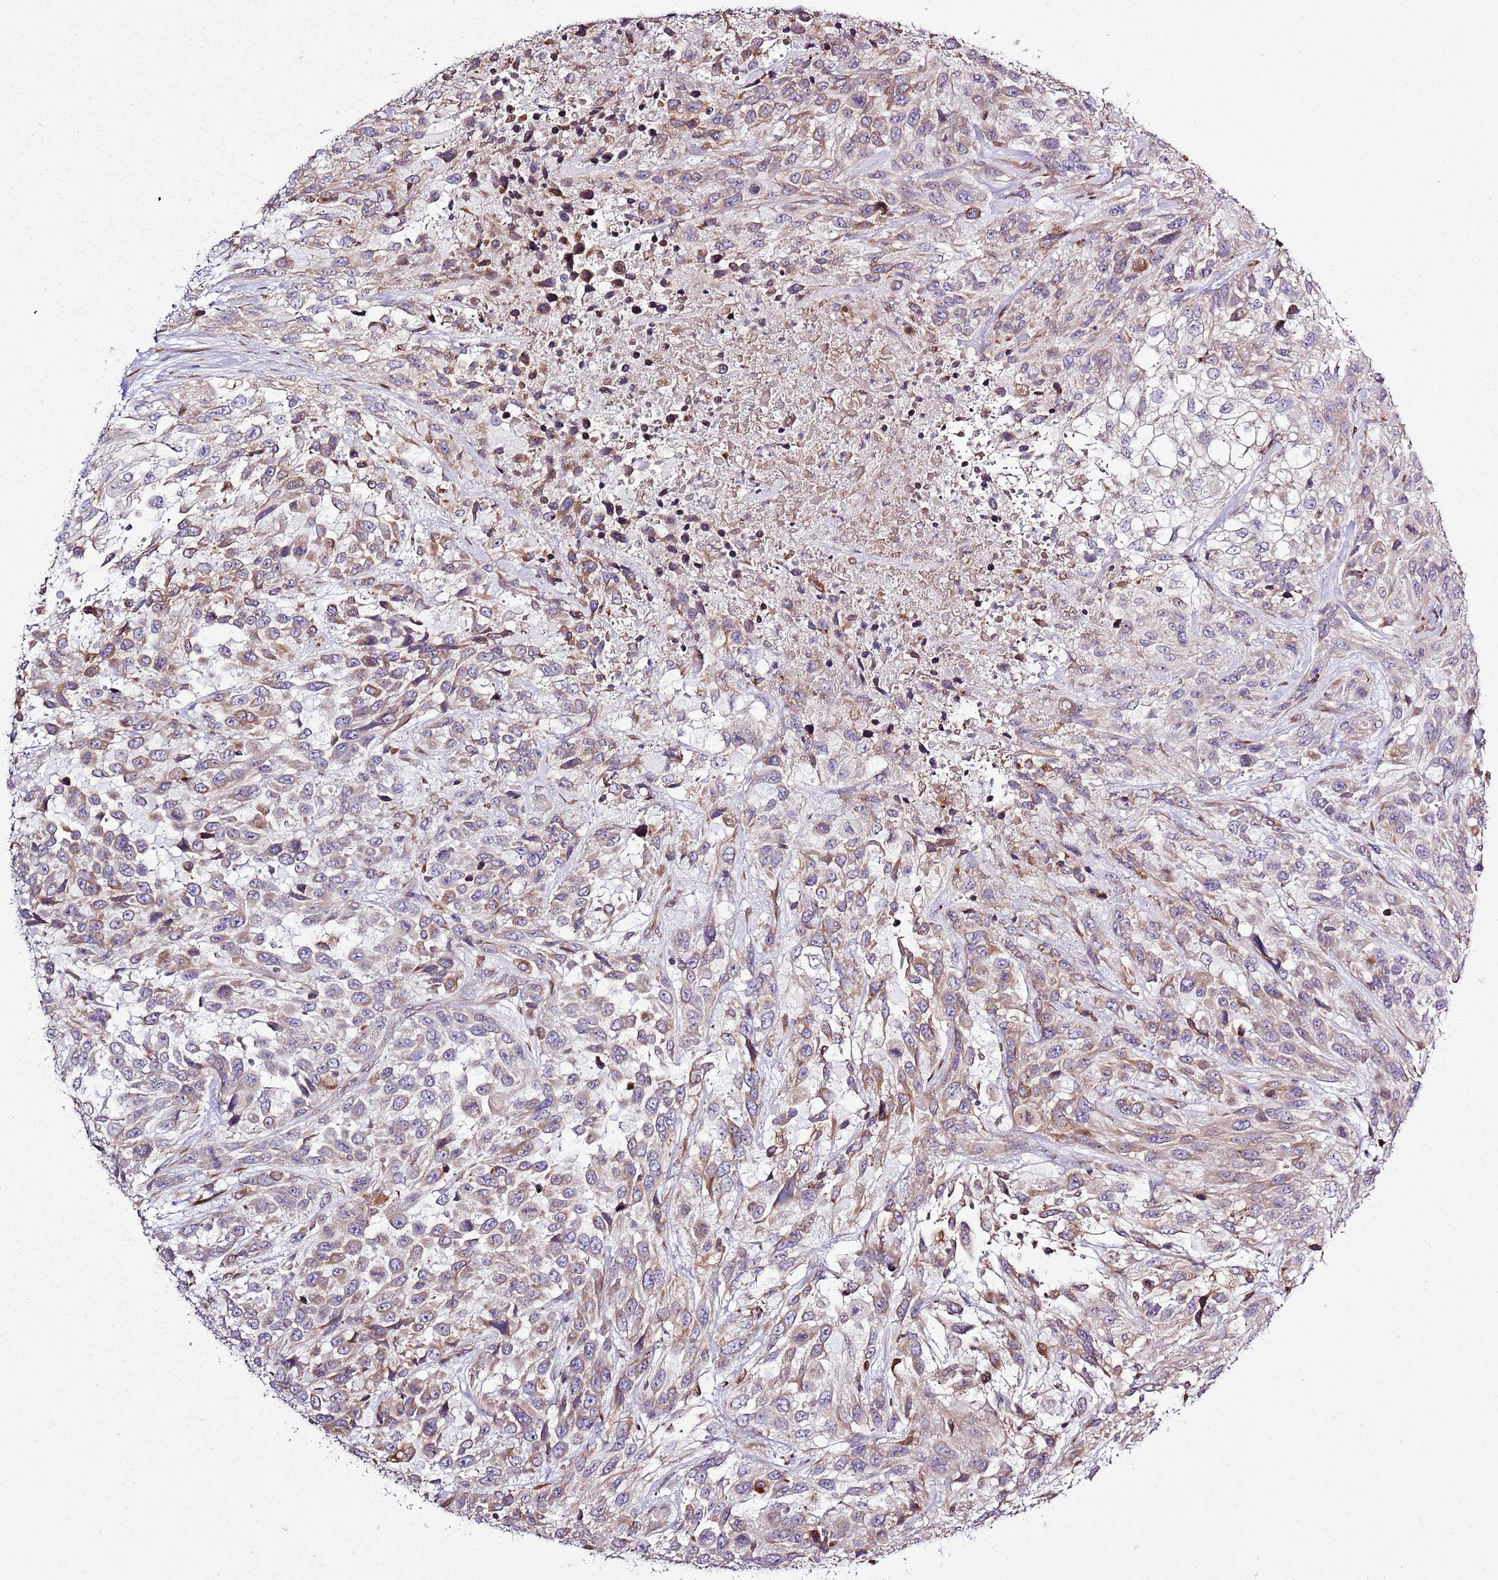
{"staining": {"intensity": "moderate", "quantity": "25%-75%", "location": "cytoplasmic/membranous"}, "tissue": "urothelial cancer", "cell_type": "Tumor cells", "image_type": "cancer", "snomed": [{"axis": "morphology", "description": "Urothelial carcinoma, High grade"}, {"axis": "topography", "description": "Urinary bladder"}], "caption": "A high-resolution image shows immunohistochemistry (IHC) staining of high-grade urothelial carcinoma, which exhibits moderate cytoplasmic/membranous positivity in approximately 25%-75% of tumor cells.", "gene": "TMED10", "patient": {"sex": "female", "age": 70}}